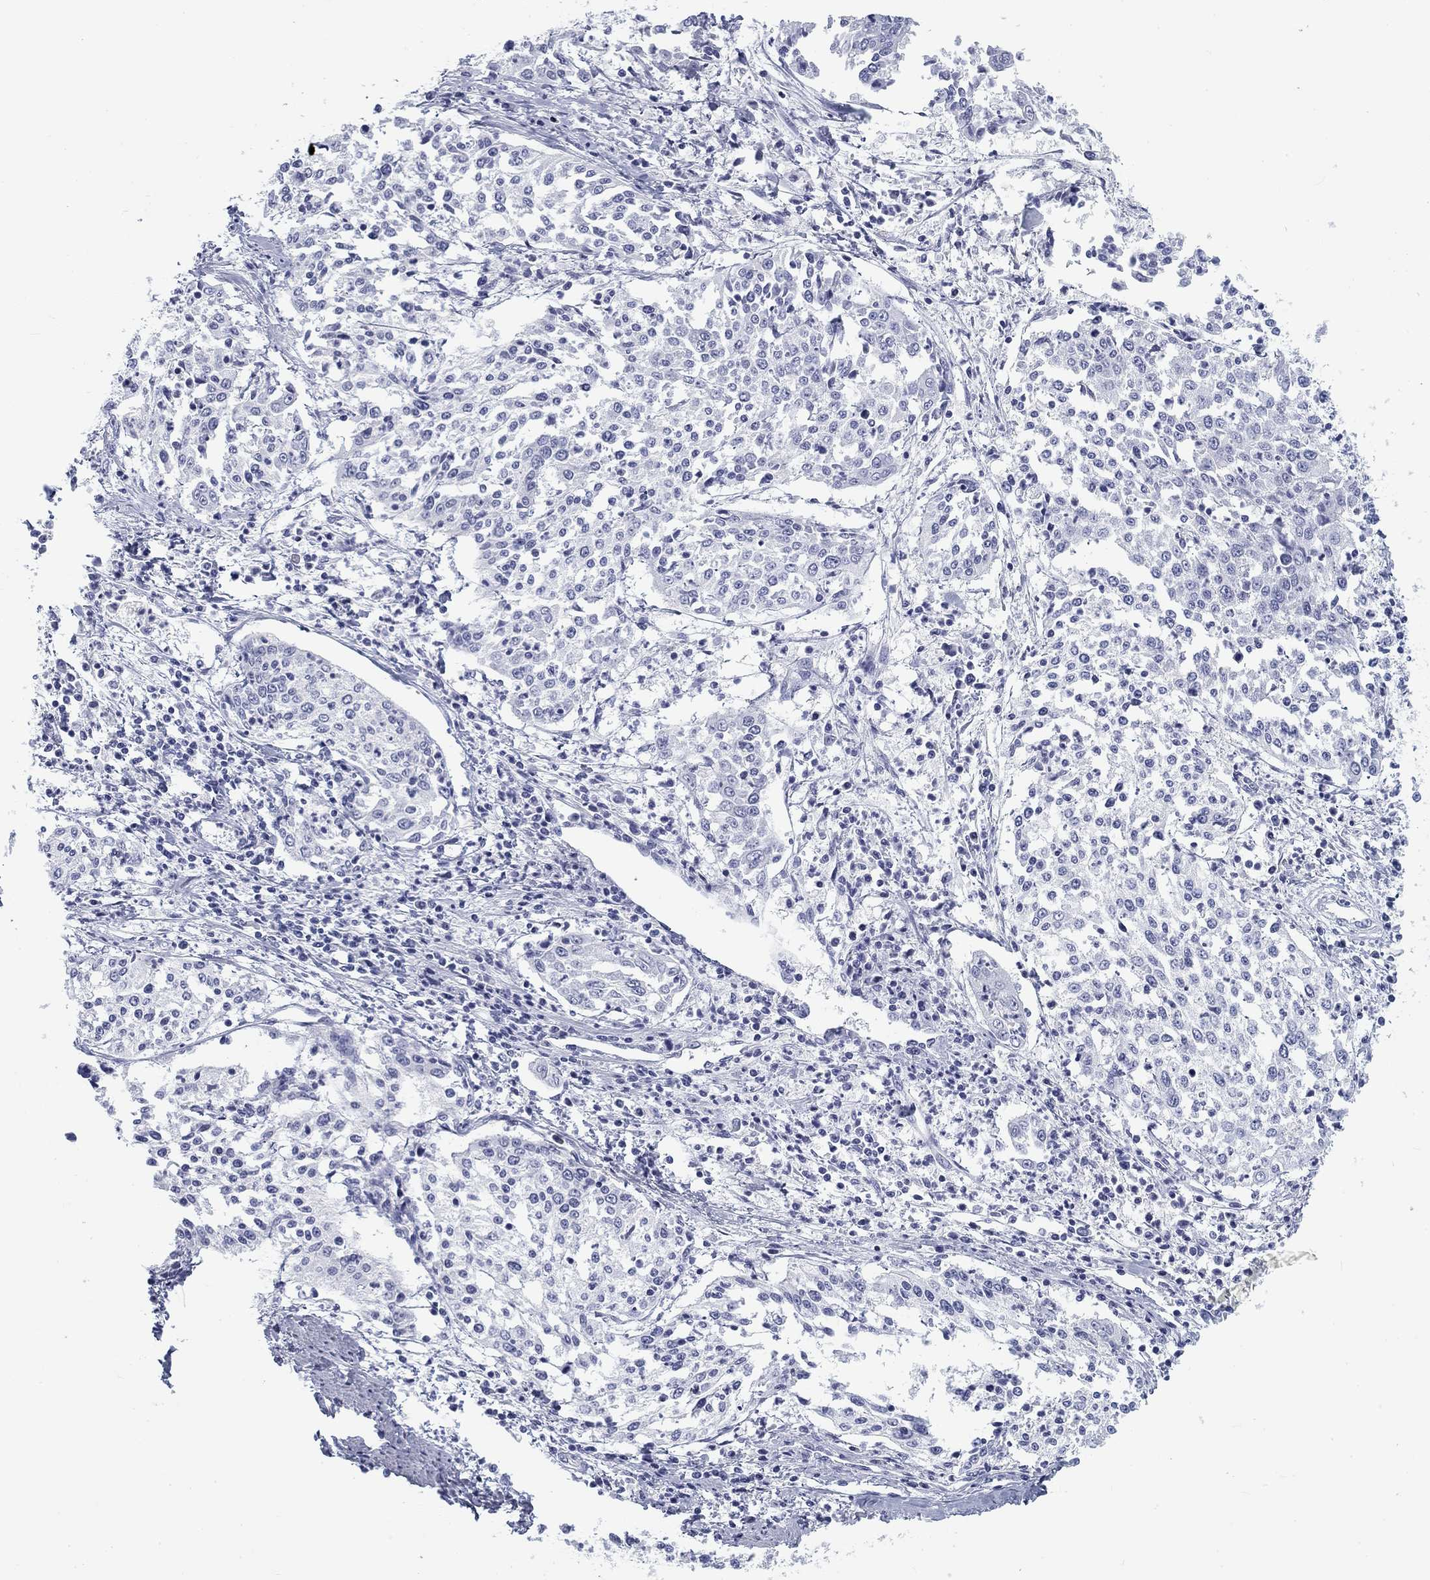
{"staining": {"intensity": "negative", "quantity": "none", "location": "none"}, "tissue": "cervical cancer", "cell_type": "Tumor cells", "image_type": "cancer", "snomed": [{"axis": "morphology", "description": "Squamous cell carcinoma, NOS"}, {"axis": "topography", "description": "Cervix"}], "caption": "This is a micrograph of IHC staining of squamous cell carcinoma (cervical), which shows no staining in tumor cells. (Stains: DAB immunohistochemistry (IHC) with hematoxylin counter stain, Microscopy: brightfield microscopy at high magnification).", "gene": "CALB1", "patient": {"sex": "female", "age": 41}}